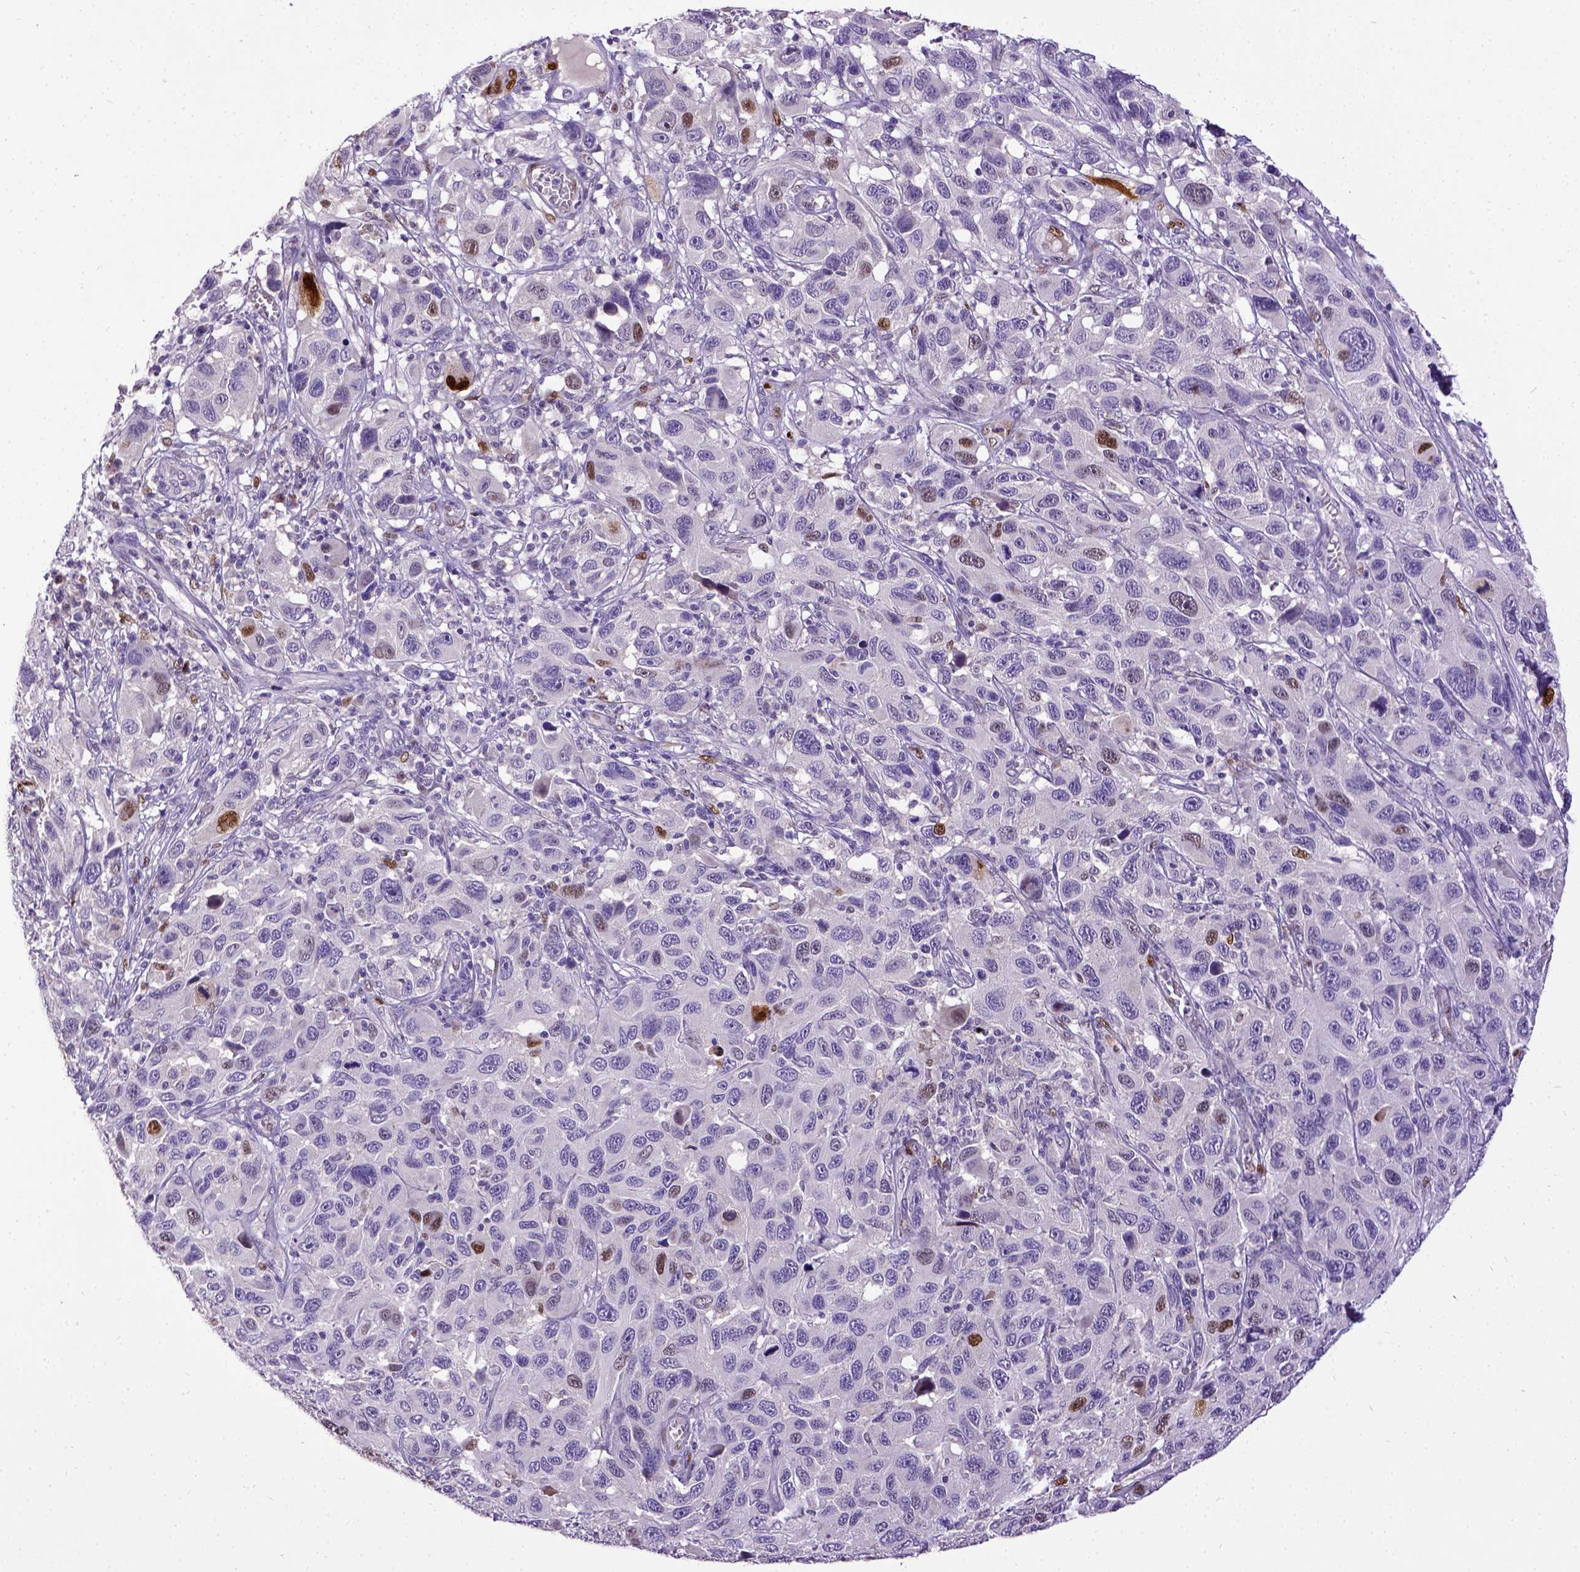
{"staining": {"intensity": "moderate", "quantity": "<25%", "location": "nuclear"}, "tissue": "melanoma", "cell_type": "Tumor cells", "image_type": "cancer", "snomed": [{"axis": "morphology", "description": "Malignant melanoma, NOS"}, {"axis": "topography", "description": "Skin"}], "caption": "A histopathology image of human melanoma stained for a protein reveals moderate nuclear brown staining in tumor cells.", "gene": "CDKN1A", "patient": {"sex": "male", "age": 53}}